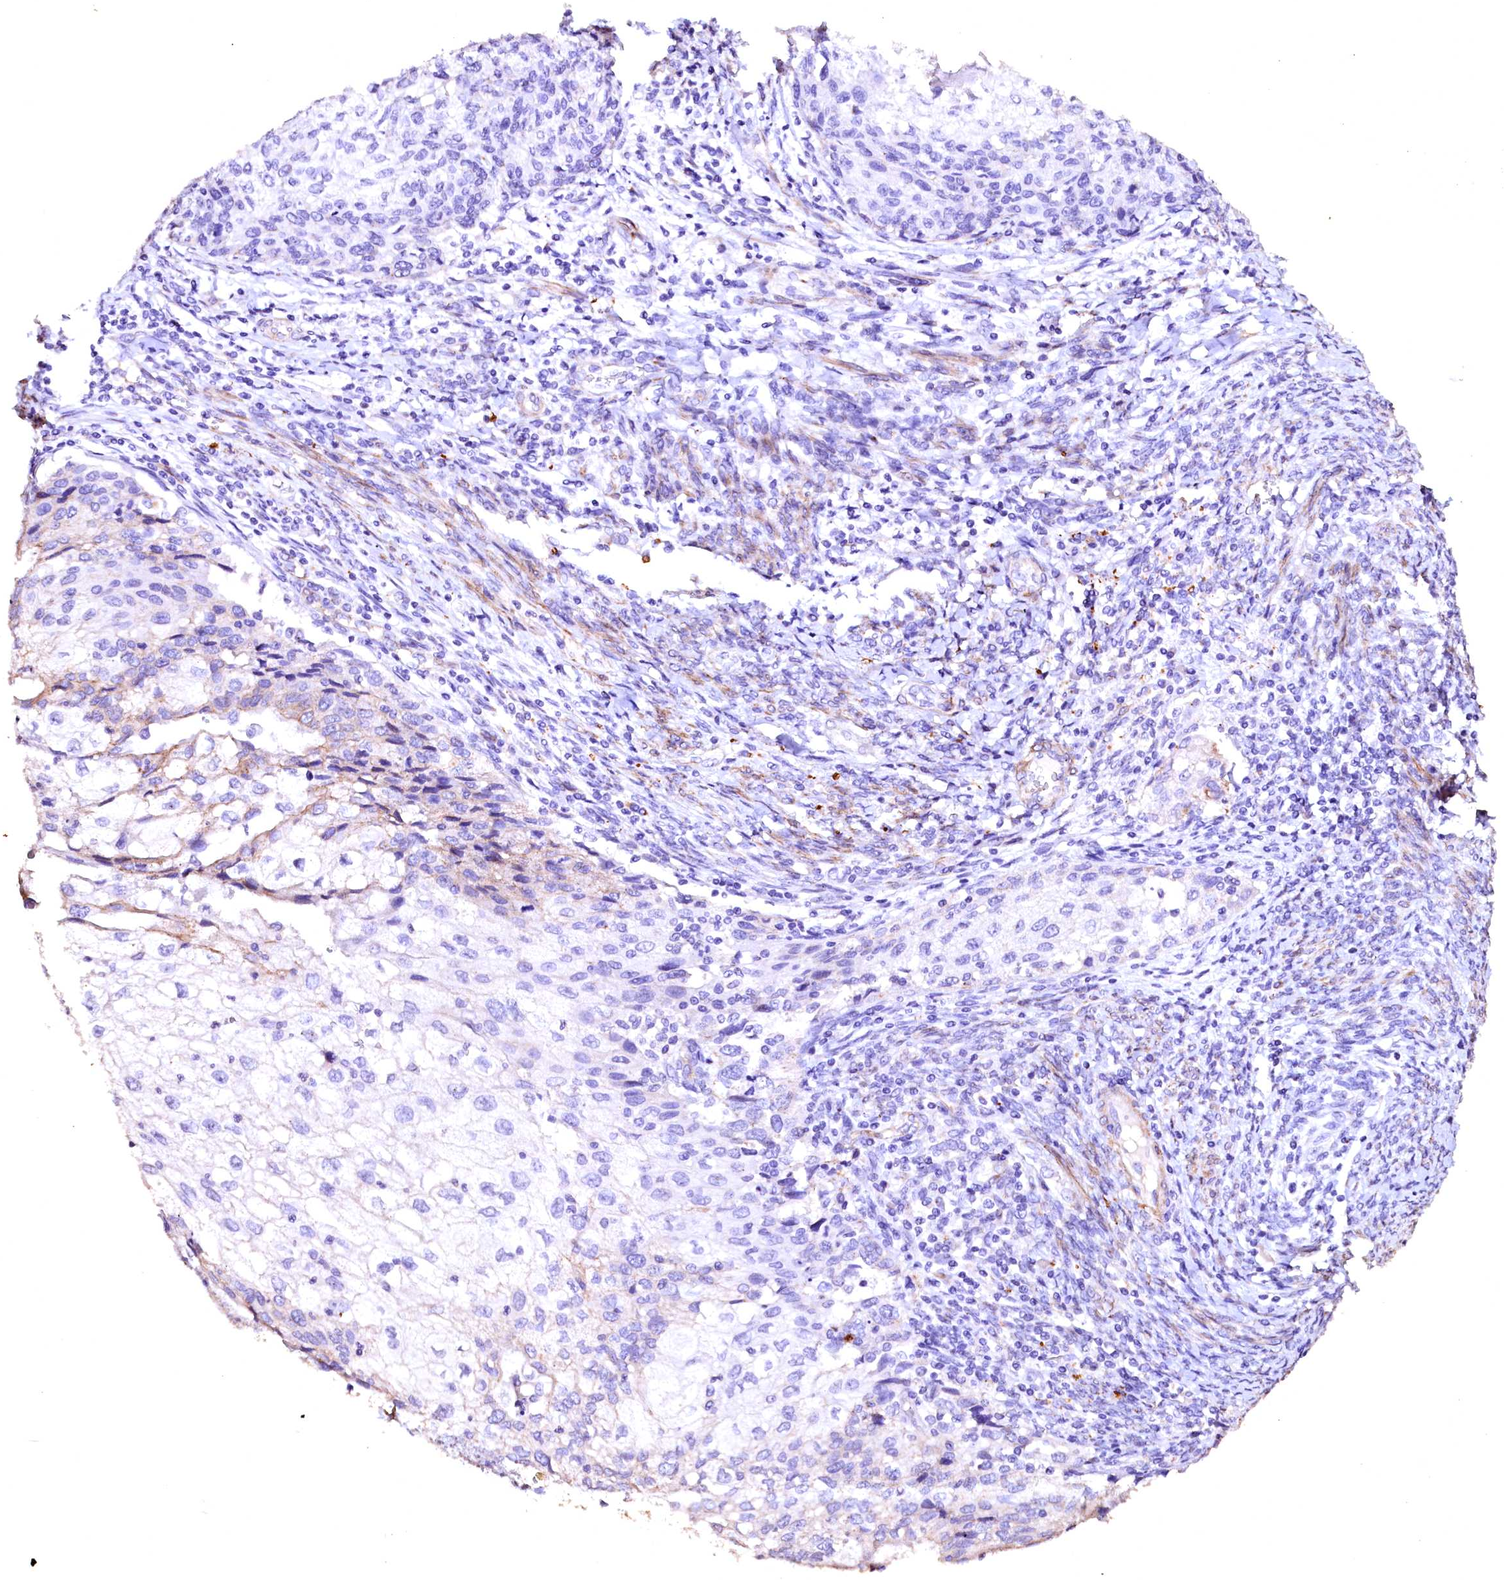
{"staining": {"intensity": "negative", "quantity": "none", "location": "none"}, "tissue": "cervical cancer", "cell_type": "Tumor cells", "image_type": "cancer", "snomed": [{"axis": "morphology", "description": "Squamous cell carcinoma, NOS"}, {"axis": "topography", "description": "Cervix"}], "caption": "The image reveals no staining of tumor cells in cervical squamous cell carcinoma.", "gene": "VPS36", "patient": {"sex": "female", "age": 67}}